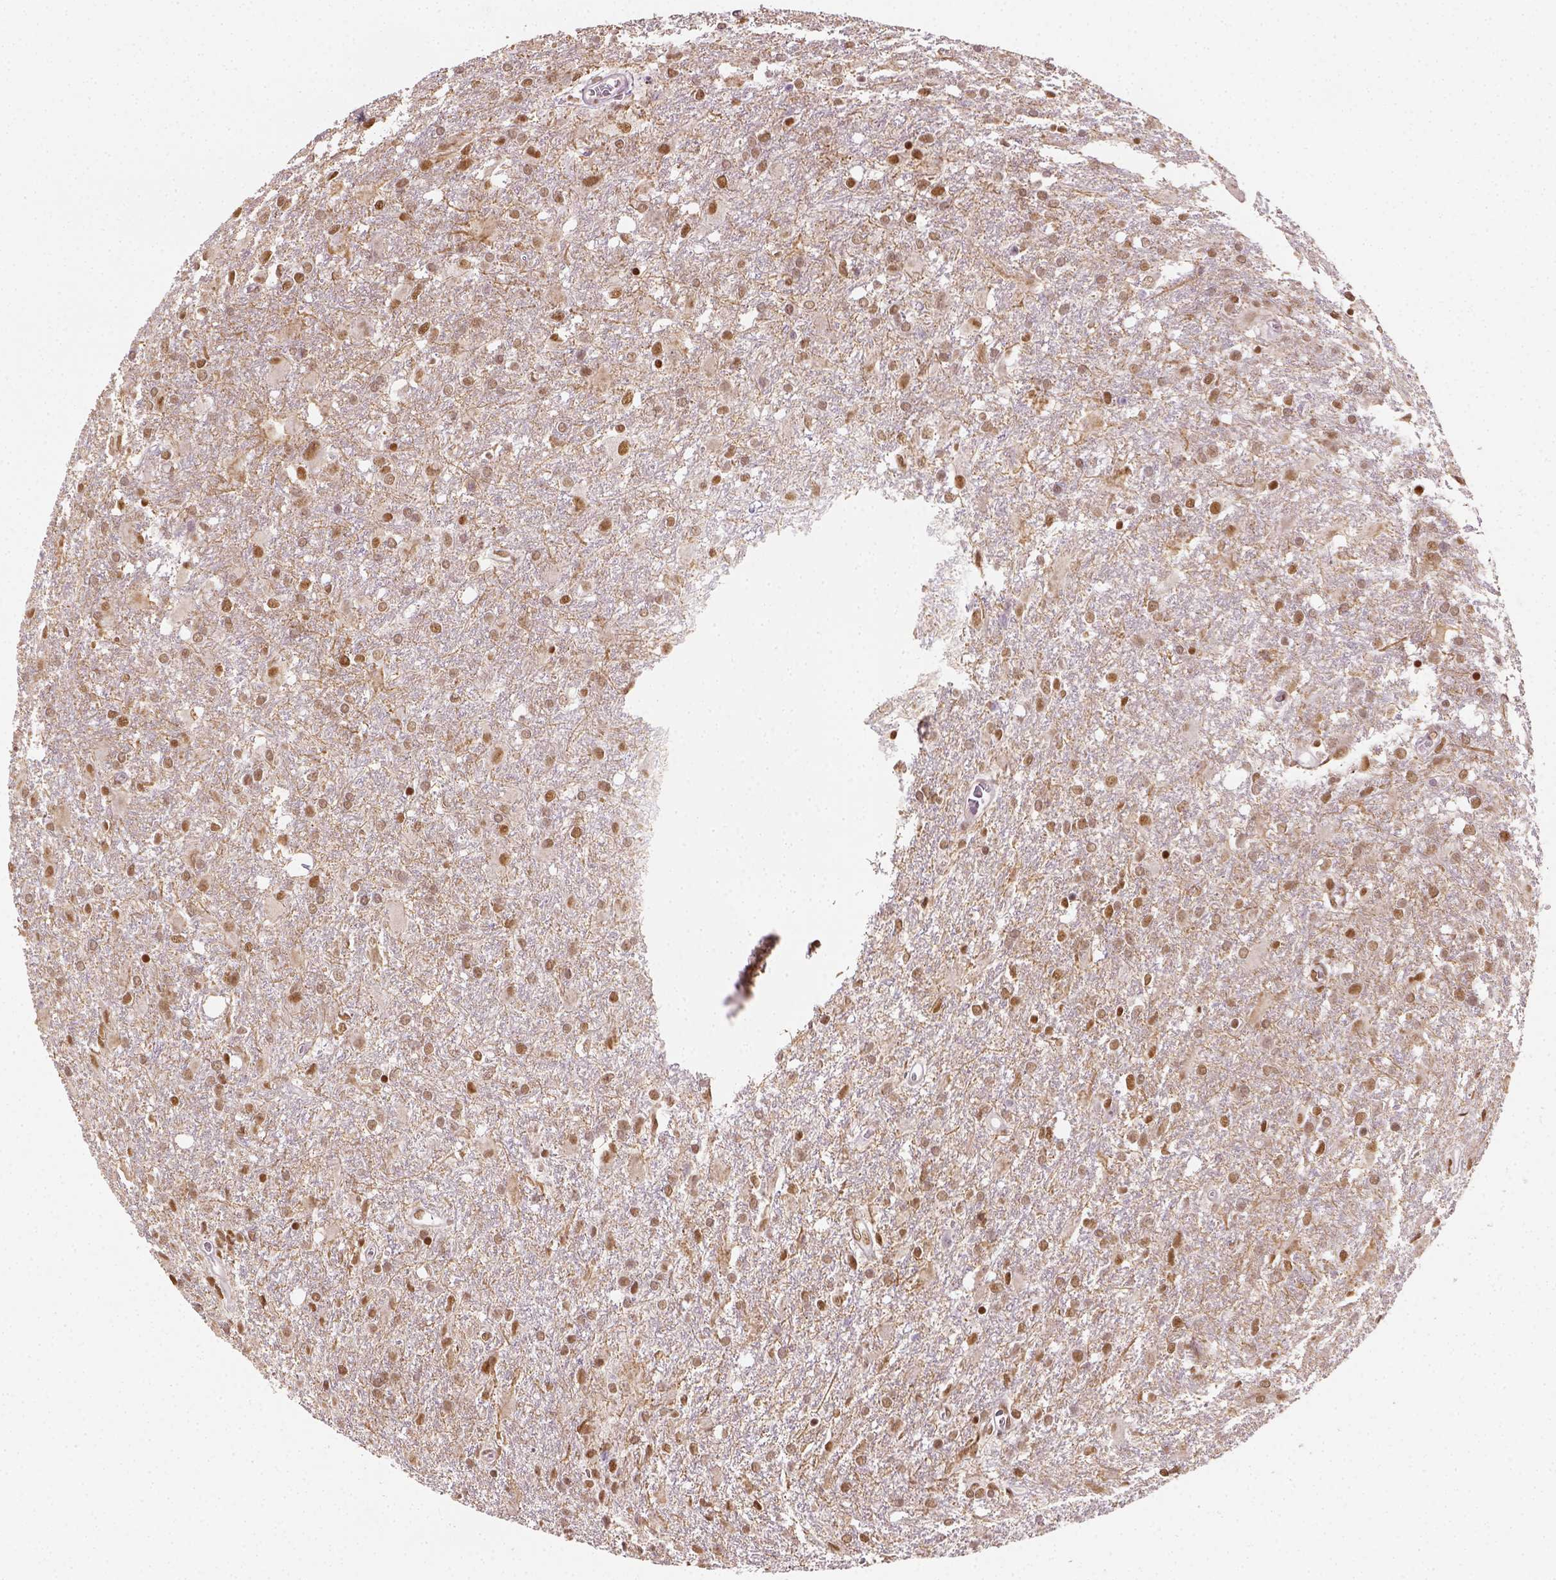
{"staining": {"intensity": "moderate", "quantity": ">75%", "location": "nuclear"}, "tissue": "glioma", "cell_type": "Tumor cells", "image_type": "cancer", "snomed": [{"axis": "morphology", "description": "Glioma, malignant, High grade"}, {"axis": "topography", "description": "Brain"}], "caption": "Immunohistochemical staining of glioma exhibits medium levels of moderate nuclear staining in about >75% of tumor cells. (Brightfield microscopy of DAB IHC at high magnification).", "gene": "FANCE", "patient": {"sex": "male", "age": 68}}